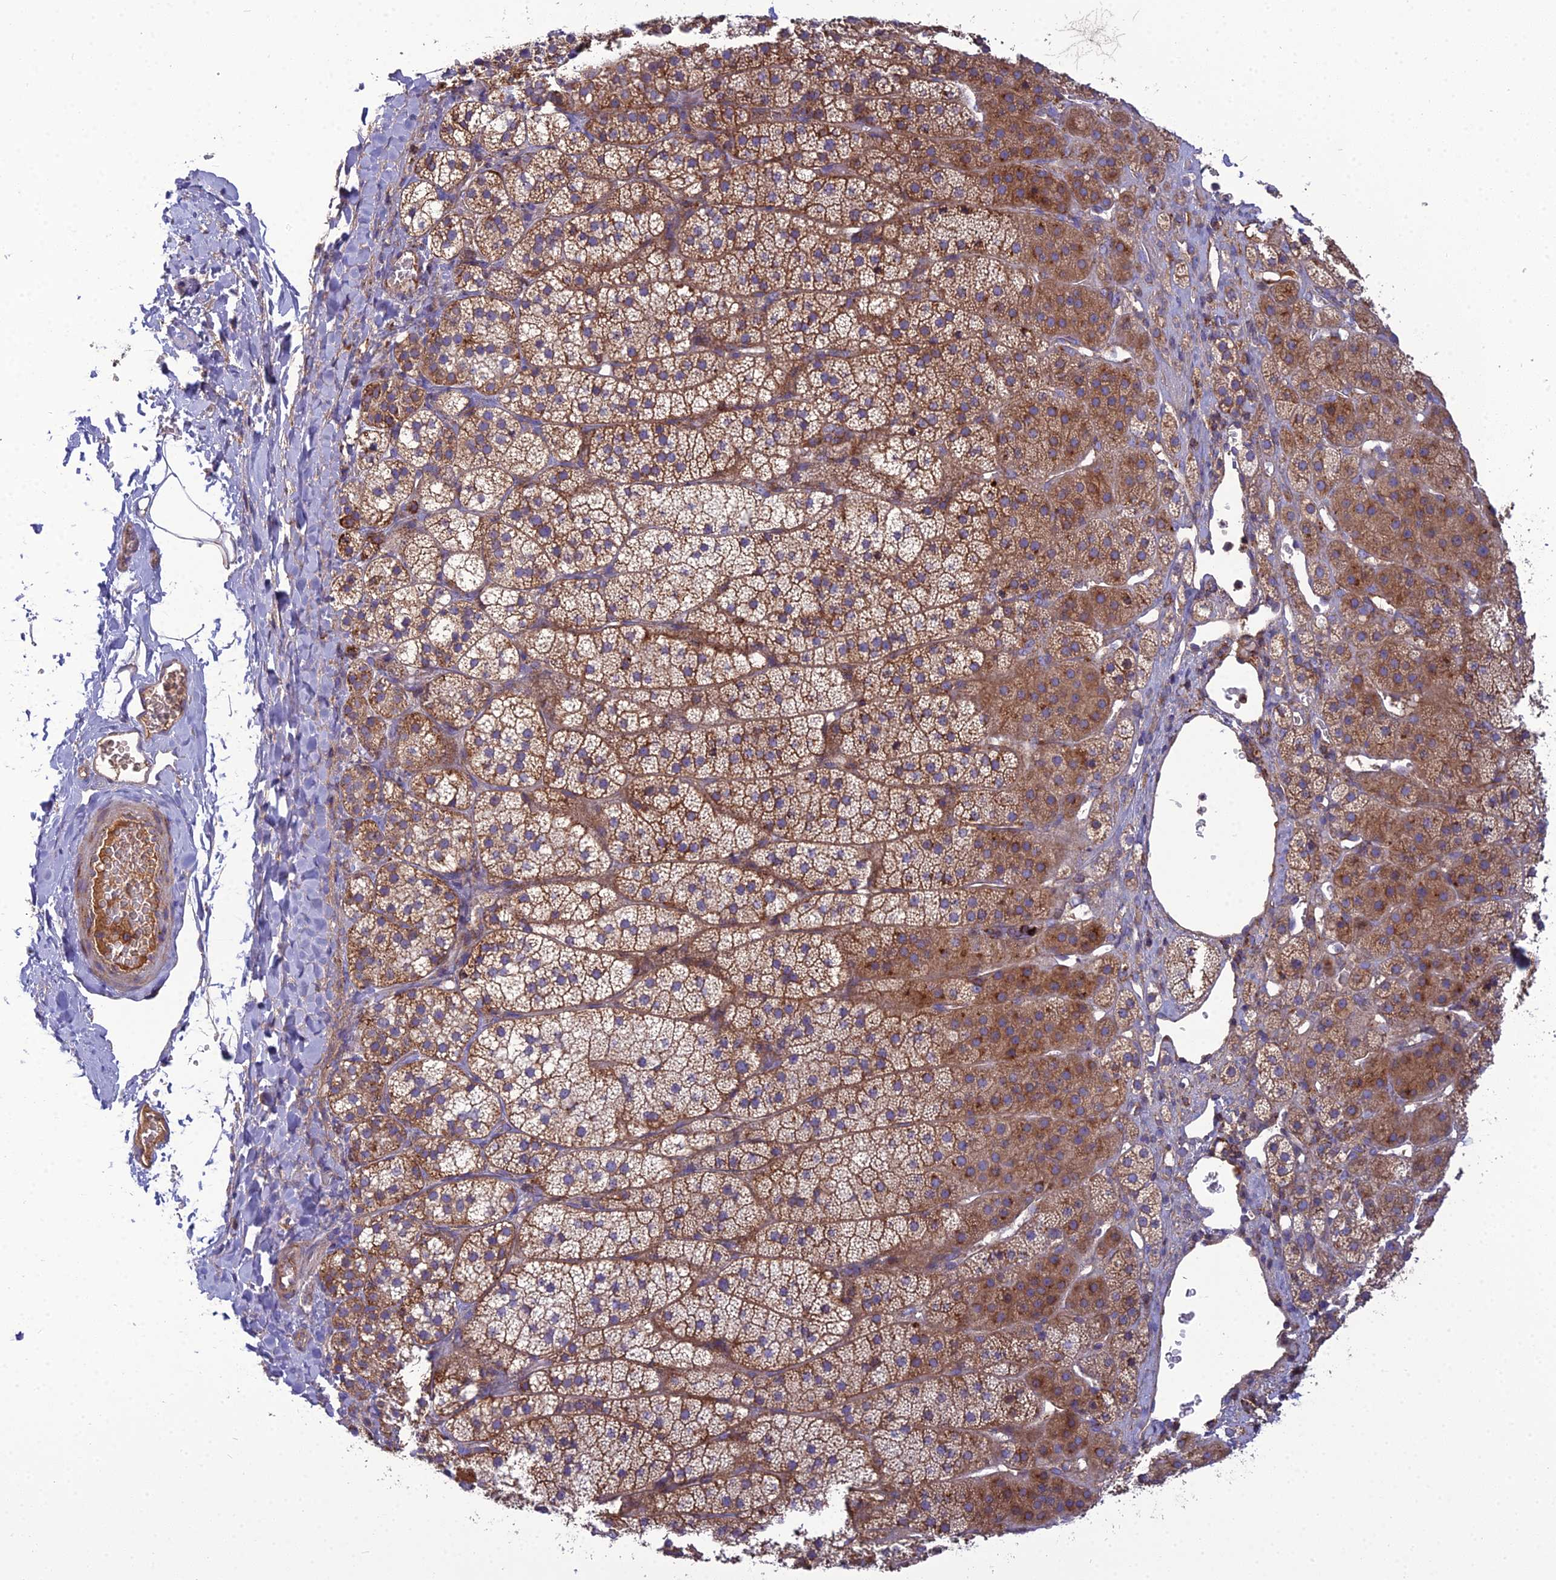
{"staining": {"intensity": "moderate", "quantity": ">75%", "location": "cytoplasmic/membranous"}, "tissue": "adrenal gland", "cell_type": "Glandular cells", "image_type": "normal", "snomed": [{"axis": "morphology", "description": "Normal tissue, NOS"}, {"axis": "topography", "description": "Adrenal gland"}], "caption": "Immunohistochemistry of benign adrenal gland displays medium levels of moderate cytoplasmic/membranous staining in about >75% of glandular cells. (brown staining indicates protein expression, while blue staining denotes nuclei).", "gene": "LNPEP", "patient": {"sex": "female", "age": 44}}